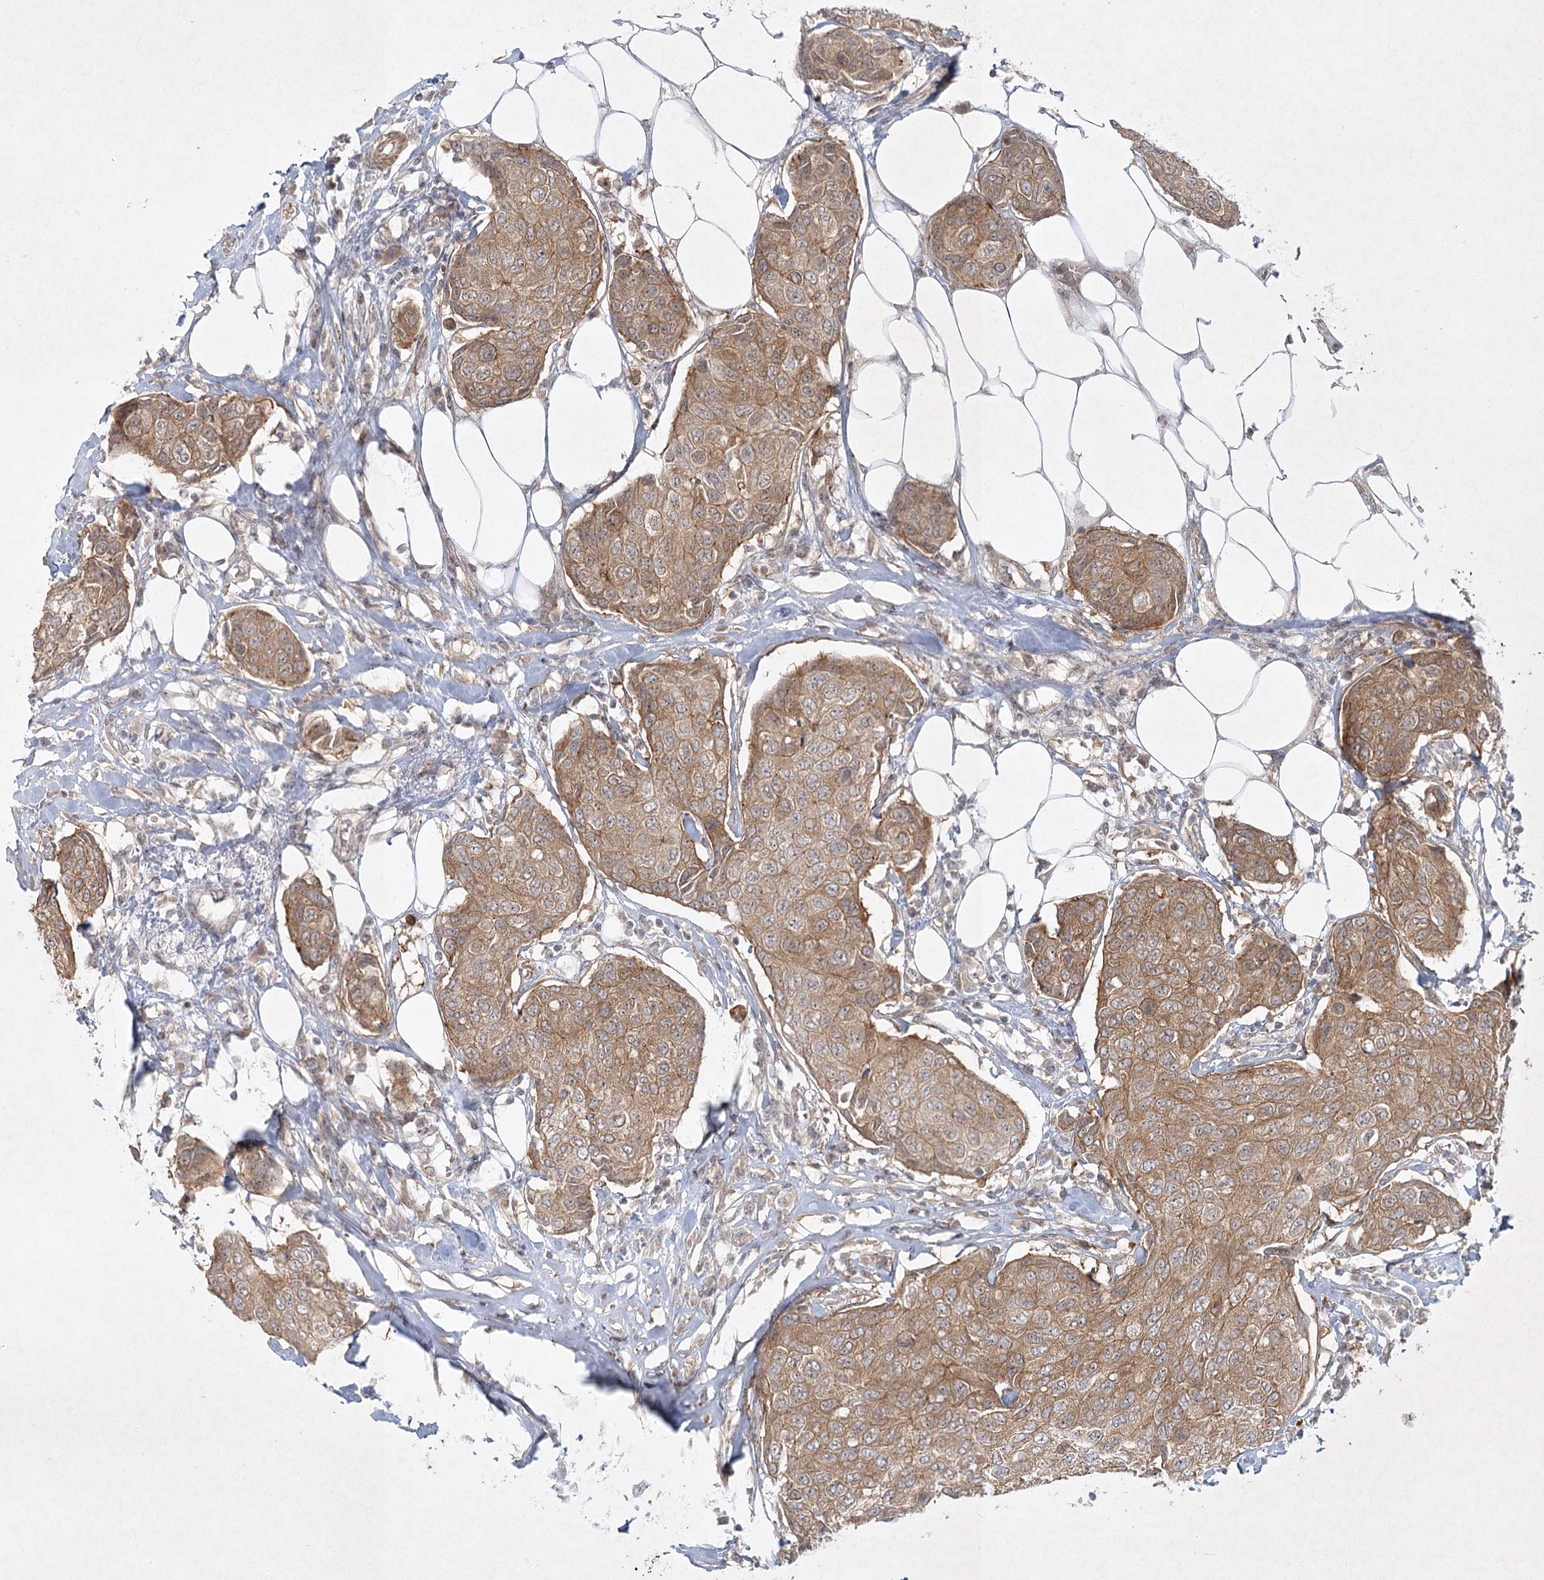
{"staining": {"intensity": "moderate", "quantity": ">75%", "location": "cytoplasmic/membranous"}, "tissue": "breast cancer", "cell_type": "Tumor cells", "image_type": "cancer", "snomed": [{"axis": "morphology", "description": "Duct carcinoma"}, {"axis": "topography", "description": "Breast"}], "caption": "Brown immunohistochemical staining in human breast invasive ductal carcinoma exhibits moderate cytoplasmic/membranous positivity in about >75% of tumor cells.", "gene": "SH2D3A", "patient": {"sex": "female", "age": 80}}